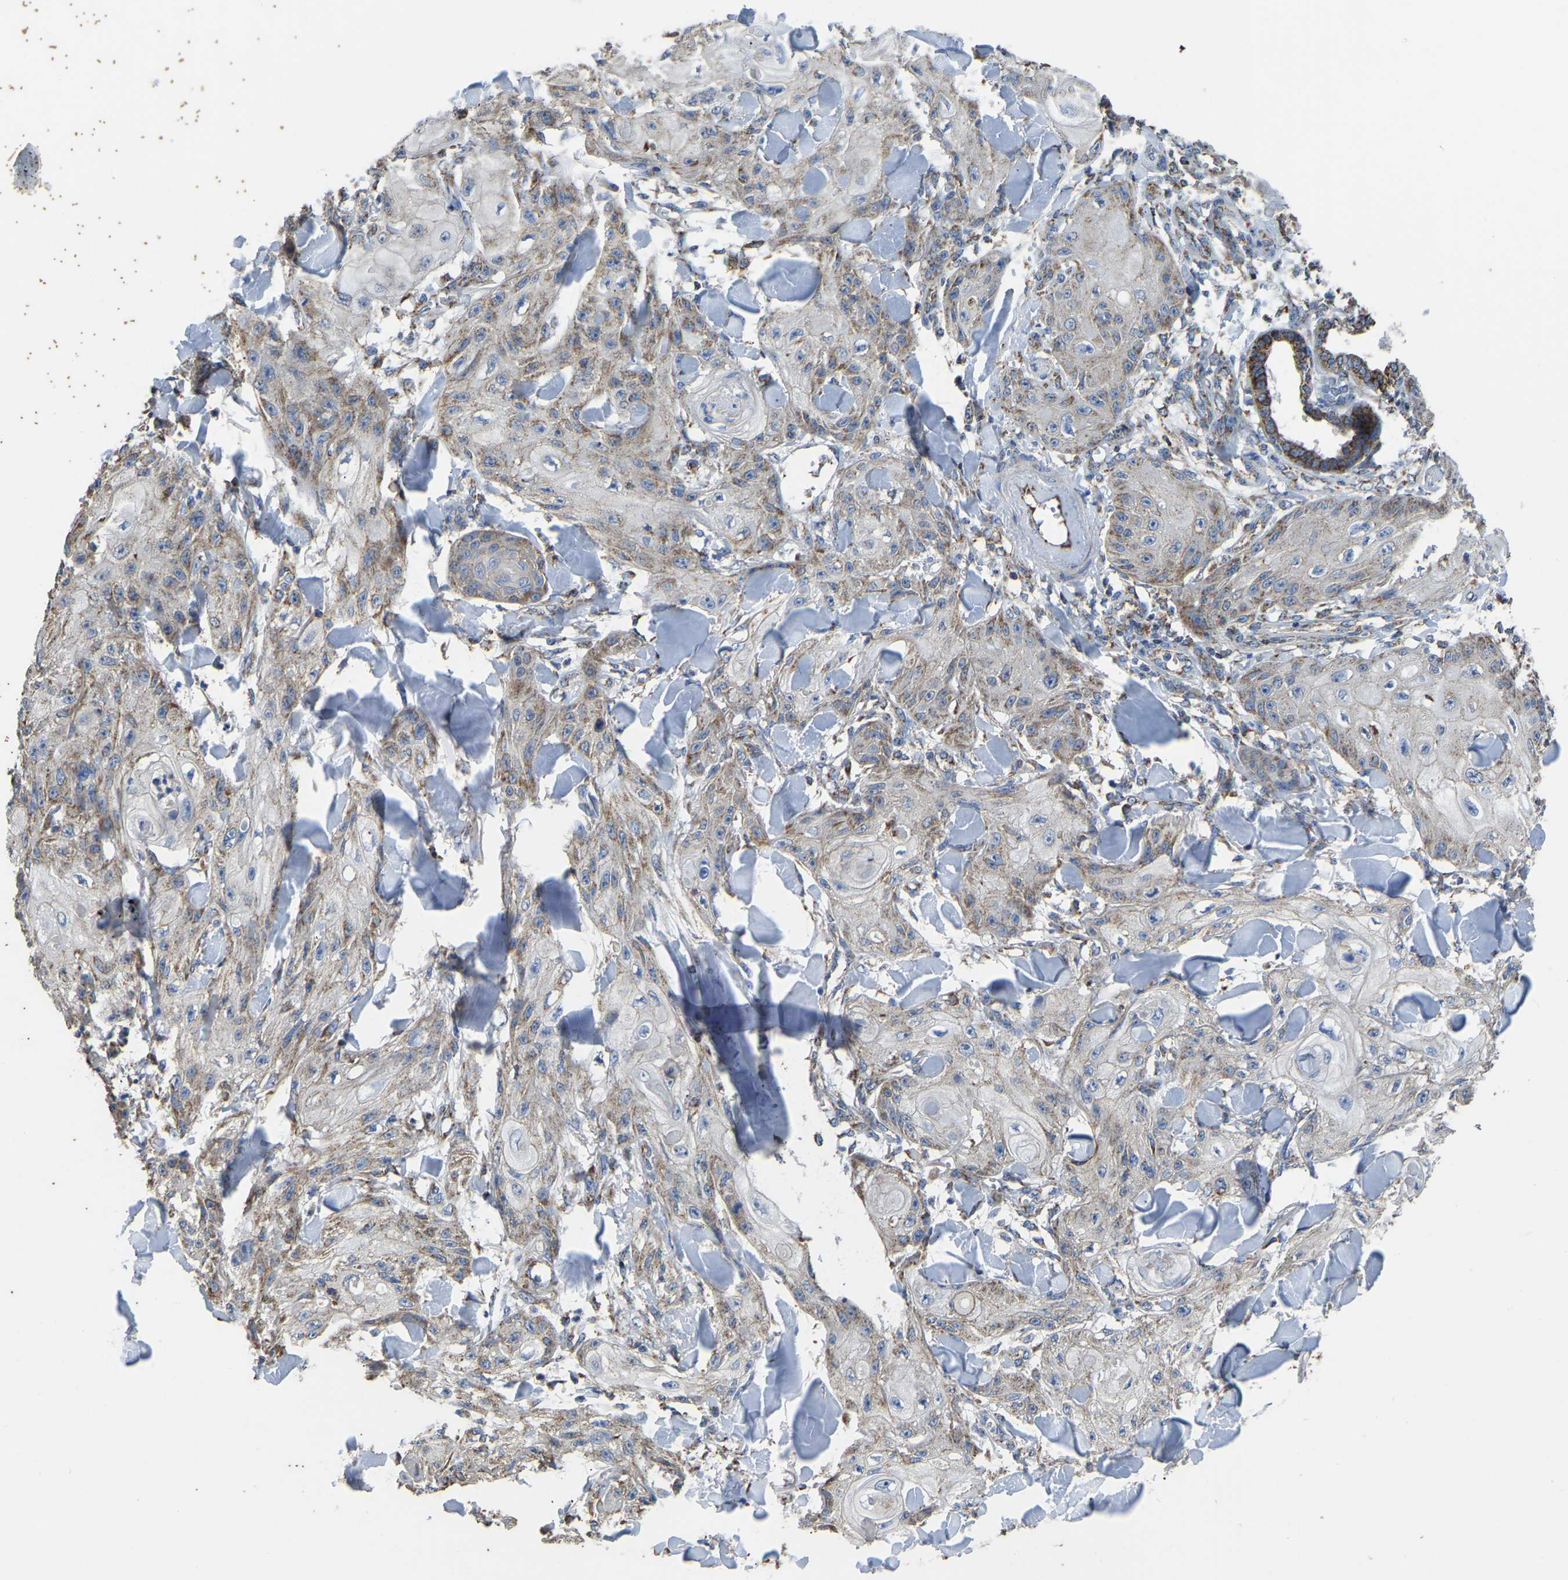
{"staining": {"intensity": "weak", "quantity": "25%-75%", "location": "cytoplasmic/membranous"}, "tissue": "skin cancer", "cell_type": "Tumor cells", "image_type": "cancer", "snomed": [{"axis": "morphology", "description": "Squamous cell carcinoma, NOS"}, {"axis": "topography", "description": "Skin"}], "caption": "Immunohistochemistry (IHC) (DAB) staining of human squamous cell carcinoma (skin) shows weak cytoplasmic/membranous protein expression in about 25%-75% of tumor cells.", "gene": "ETFA", "patient": {"sex": "male", "age": 74}}